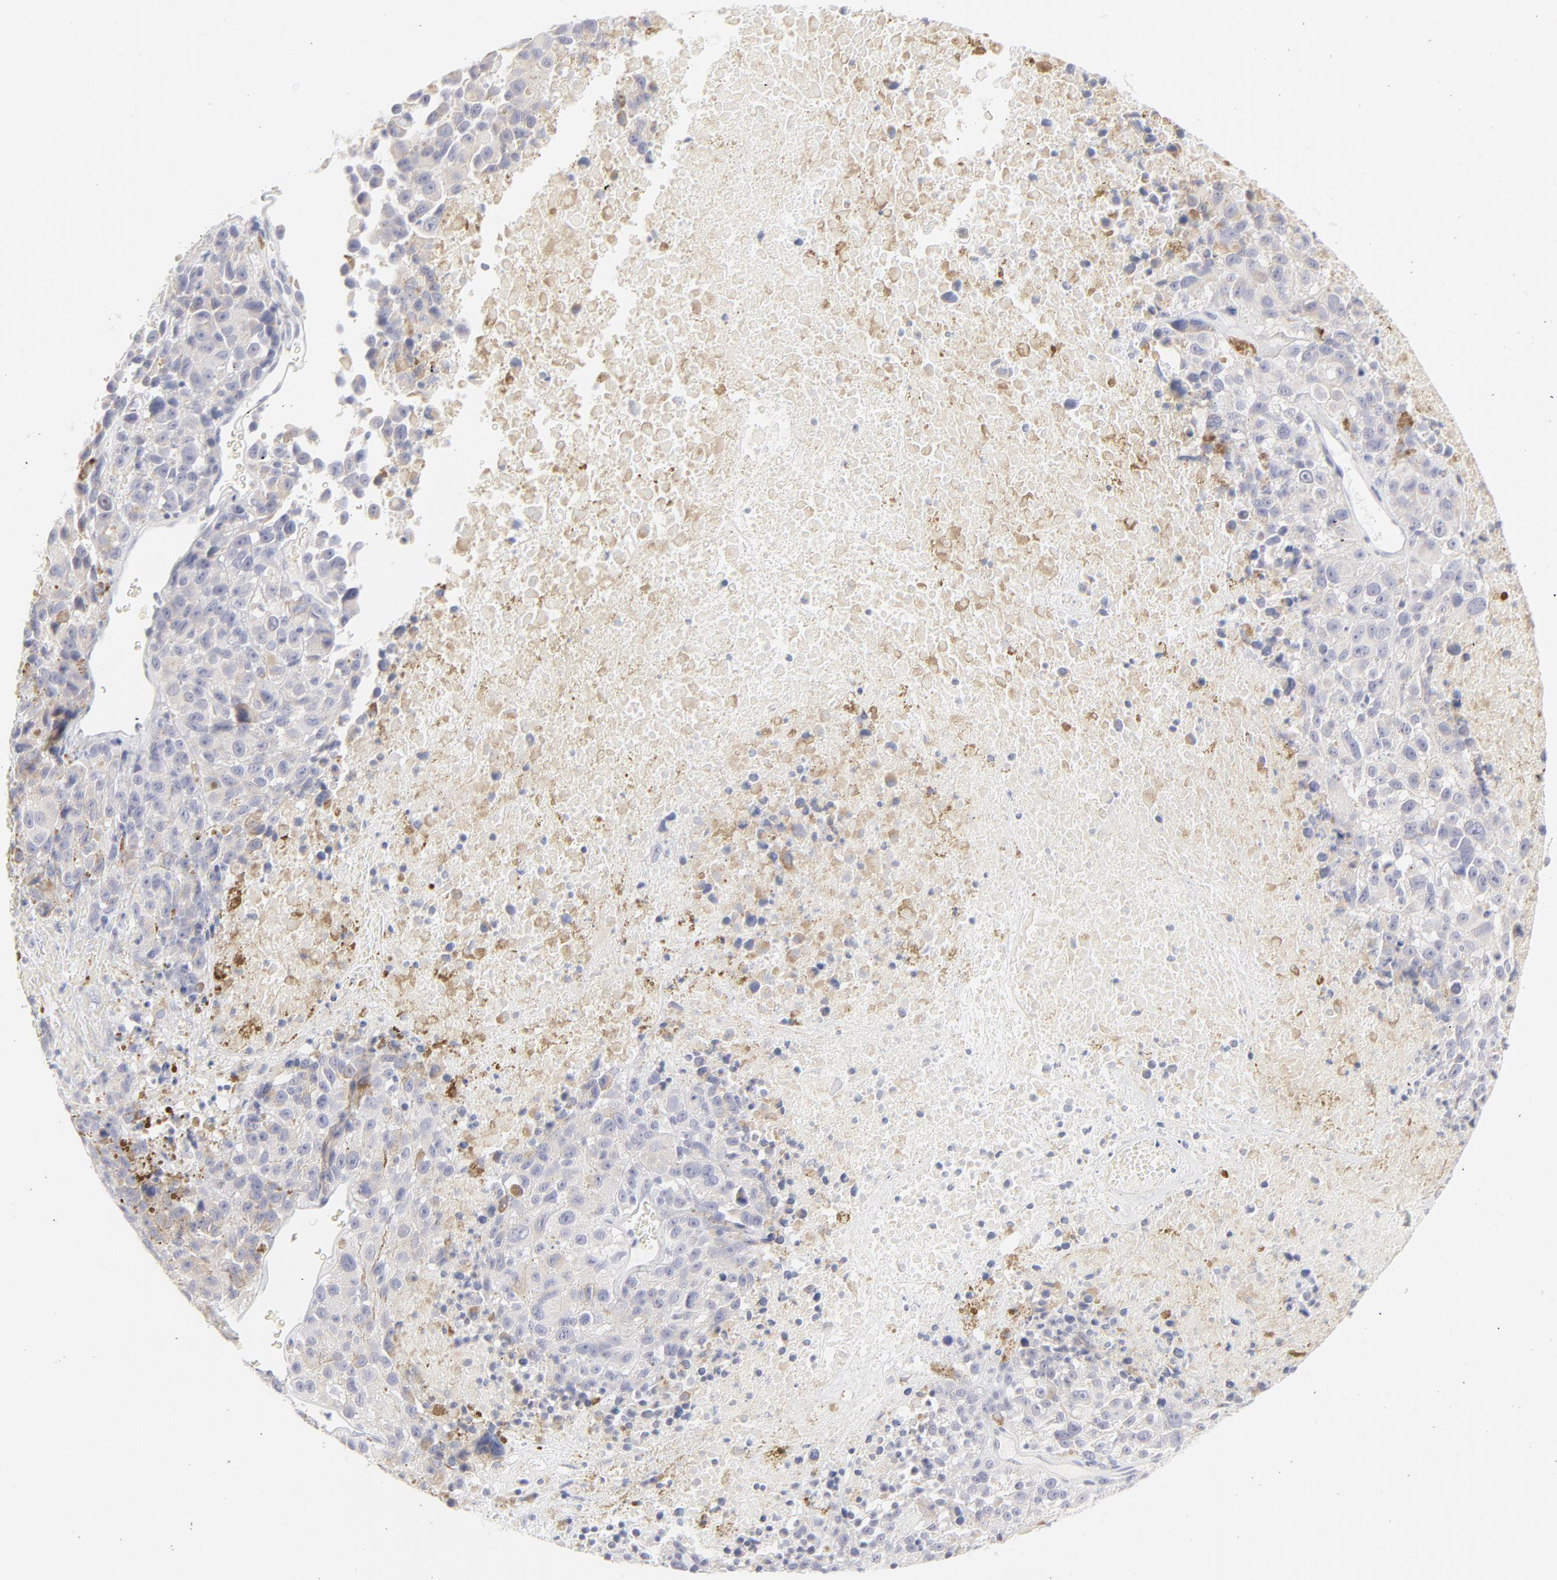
{"staining": {"intensity": "weak", "quantity": "<25%", "location": "cytoplasmic/membranous"}, "tissue": "melanoma", "cell_type": "Tumor cells", "image_type": "cancer", "snomed": [{"axis": "morphology", "description": "Malignant melanoma, Metastatic site"}, {"axis": "topography", "description": "Cerebral cortex"}], "caption": "This is an IHC micrograph of malignant melanoma (metastatic site). There is no expression in tumor cells.", "gene": "NPNT", "patient": {"sex": "female", "age": 52}}